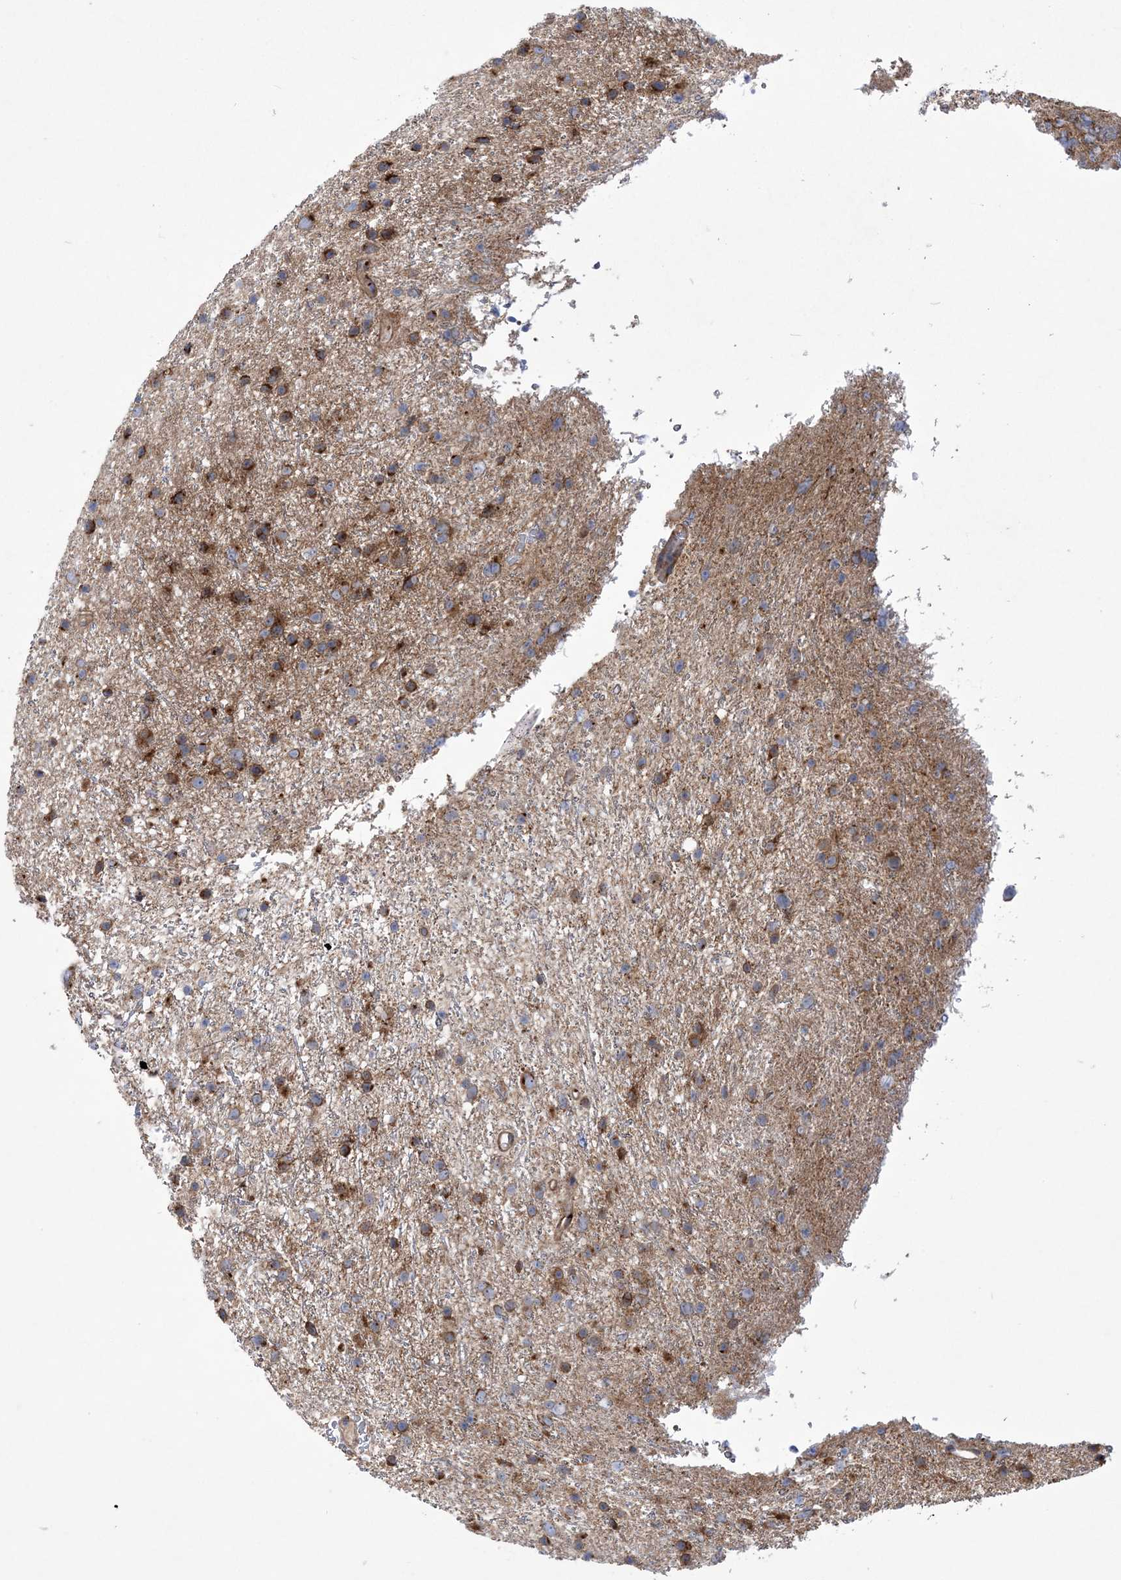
{"staining": {"intensity": "moderate", "quantity": ">75%", "location": "cytoplasmic/membranous"}, "tissue": "glioma", "cell_type": "Tumor cells", "image_type": "cancer", "snomed": [{"axis": "morphology", "description": "Glioma, malignant, Low grade"}, {"axis": "topography", "description": "Cerebral cortex"}], "caption": "Brown immunohistochemical staining in human glioma exhibits moderate cytoplasmic/membranous staining in about >75% of tumor cells.", "gene": "COPB2", "patient": {"sex": "female", "age": 39}}